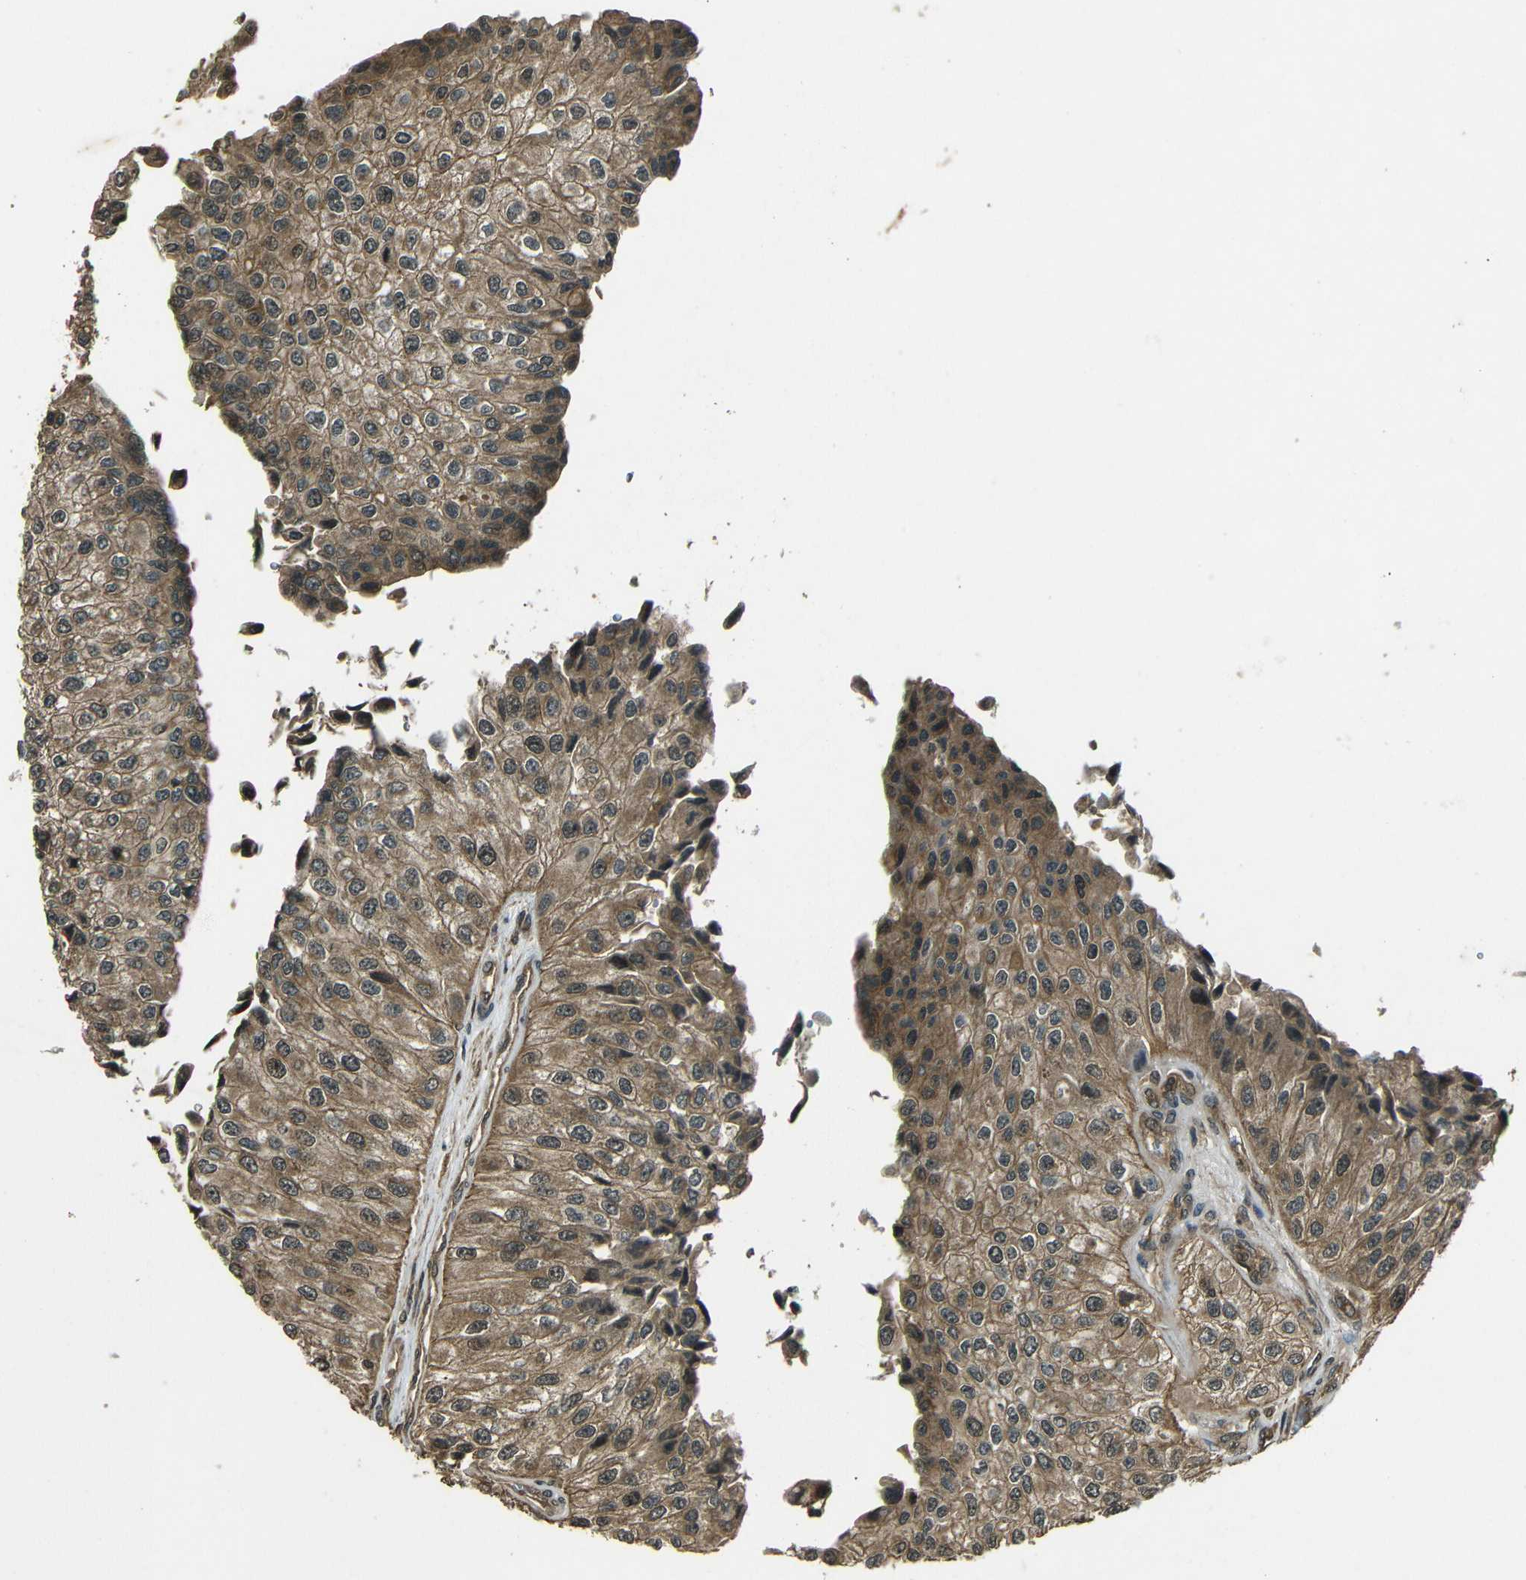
{"staining": {"intensity": "weak", "quantity": ">75%", "location": "cytoplasmic/membranous"}, "tissue": "urothelial cancer", "cell_type": "Tumor cells", "image_type": "cancer", "snomed": [{"axis": "morphology", "description": "Urothelial carcinoma, High grade"}, {"axis": "topography", "description": "Kidney"}, {"axis": "topography", "description": "Urinary bladder"}], "caption": "There is low levels of weak cytoplasmic/membranous positivity in tumor cells of urothelial cancer, as demonstrated by immunohistochemical staining (brown color).", "gene": "PLK2", "patient": {"sex": "male", "age": 77}}